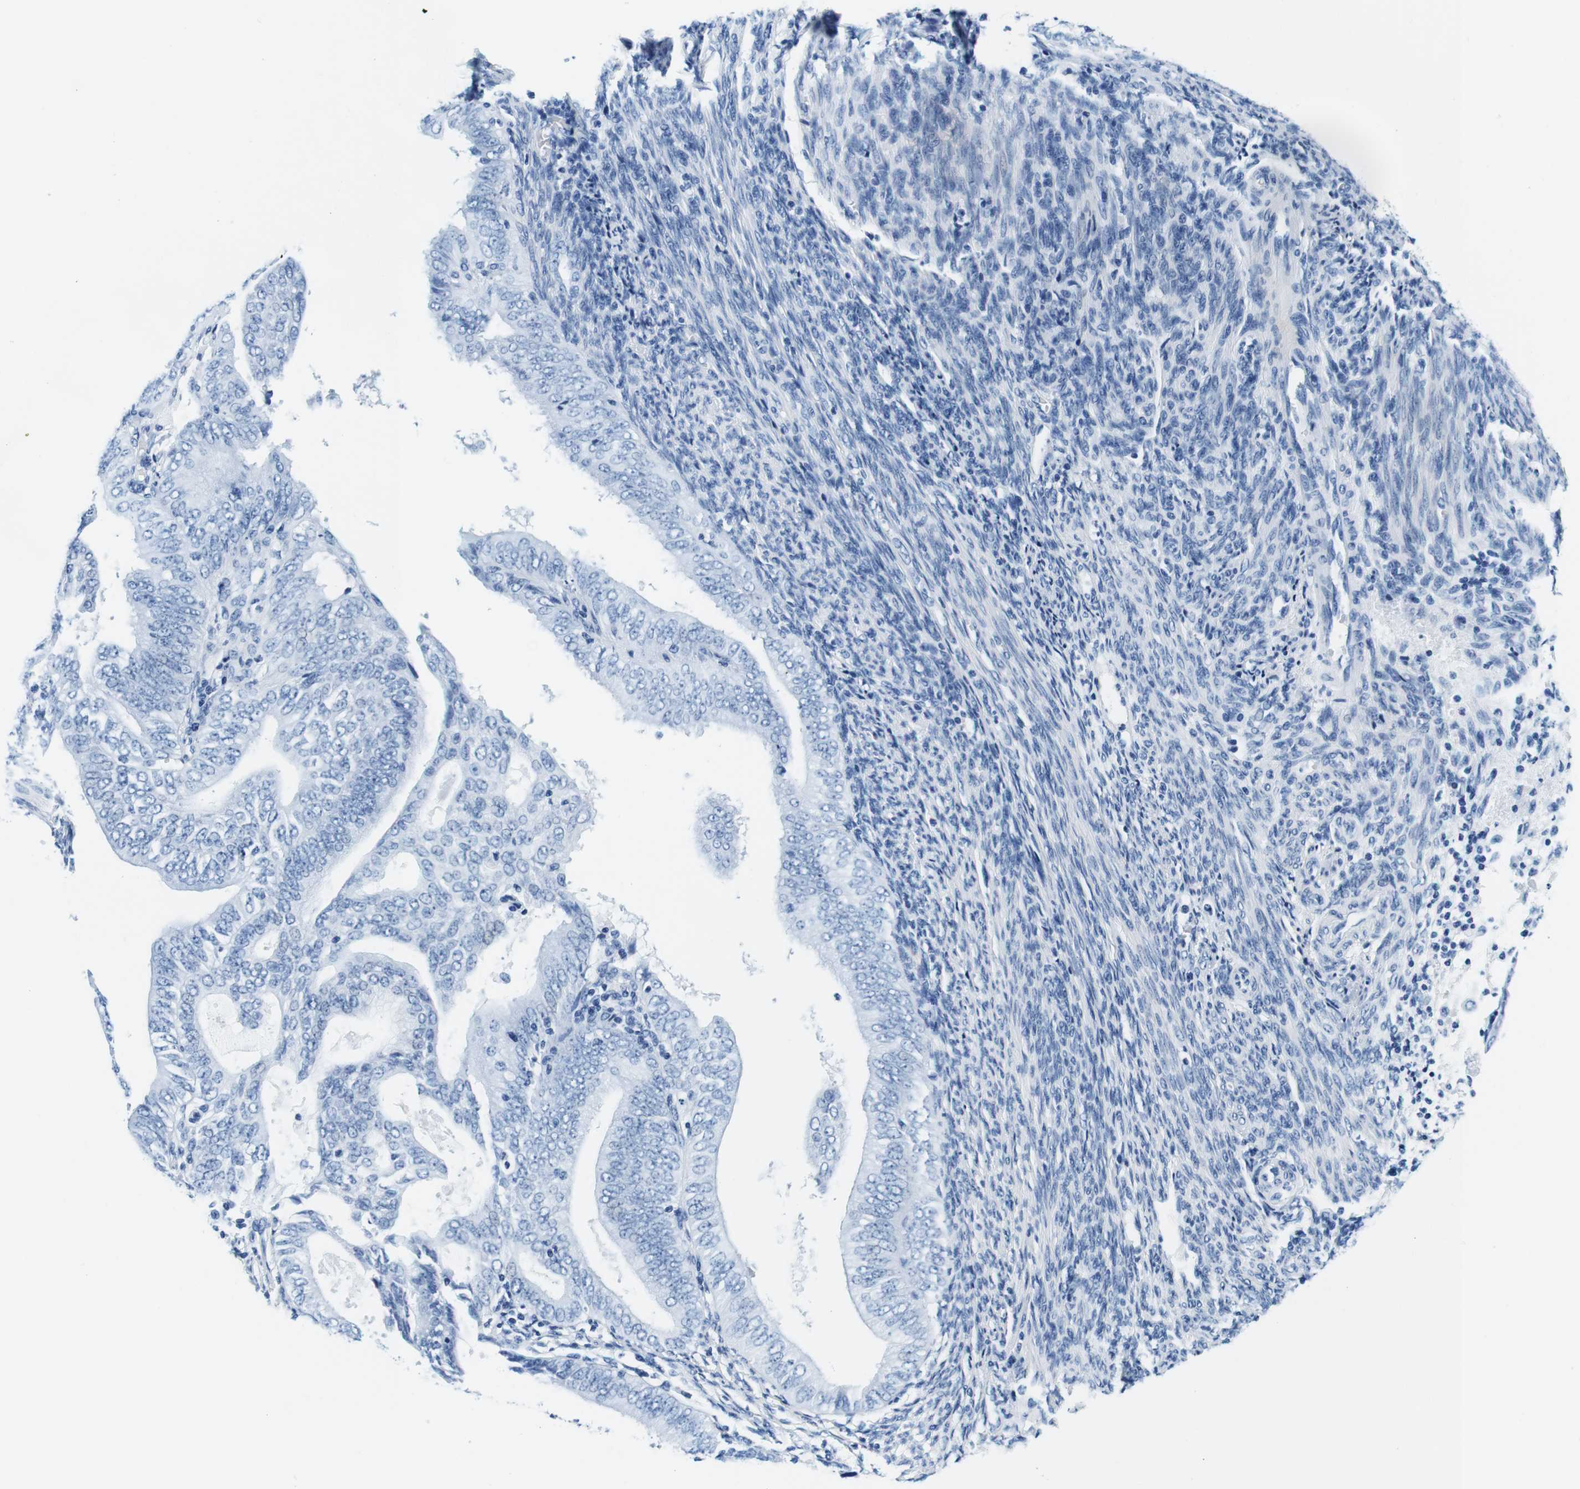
{"staining": {"intensity": "negative", "quantity": "none", "location": "none"}, "tissue": "endometrial cancer", "cell_type": "Tumor cells", "image_type": "cancer", "snomed": [{"axis": "morphology", "description": "Adenocarcinoma, NOS"}, {"axis": "topography", "description": "Endometrium"}], "caption": "Adenocarcinoma (endometrial) was stained to show a protein in brown. There is no significant expression in tumor cells.", "gene": "ELANE", "patient": {"sex": "female", "age": 58}}